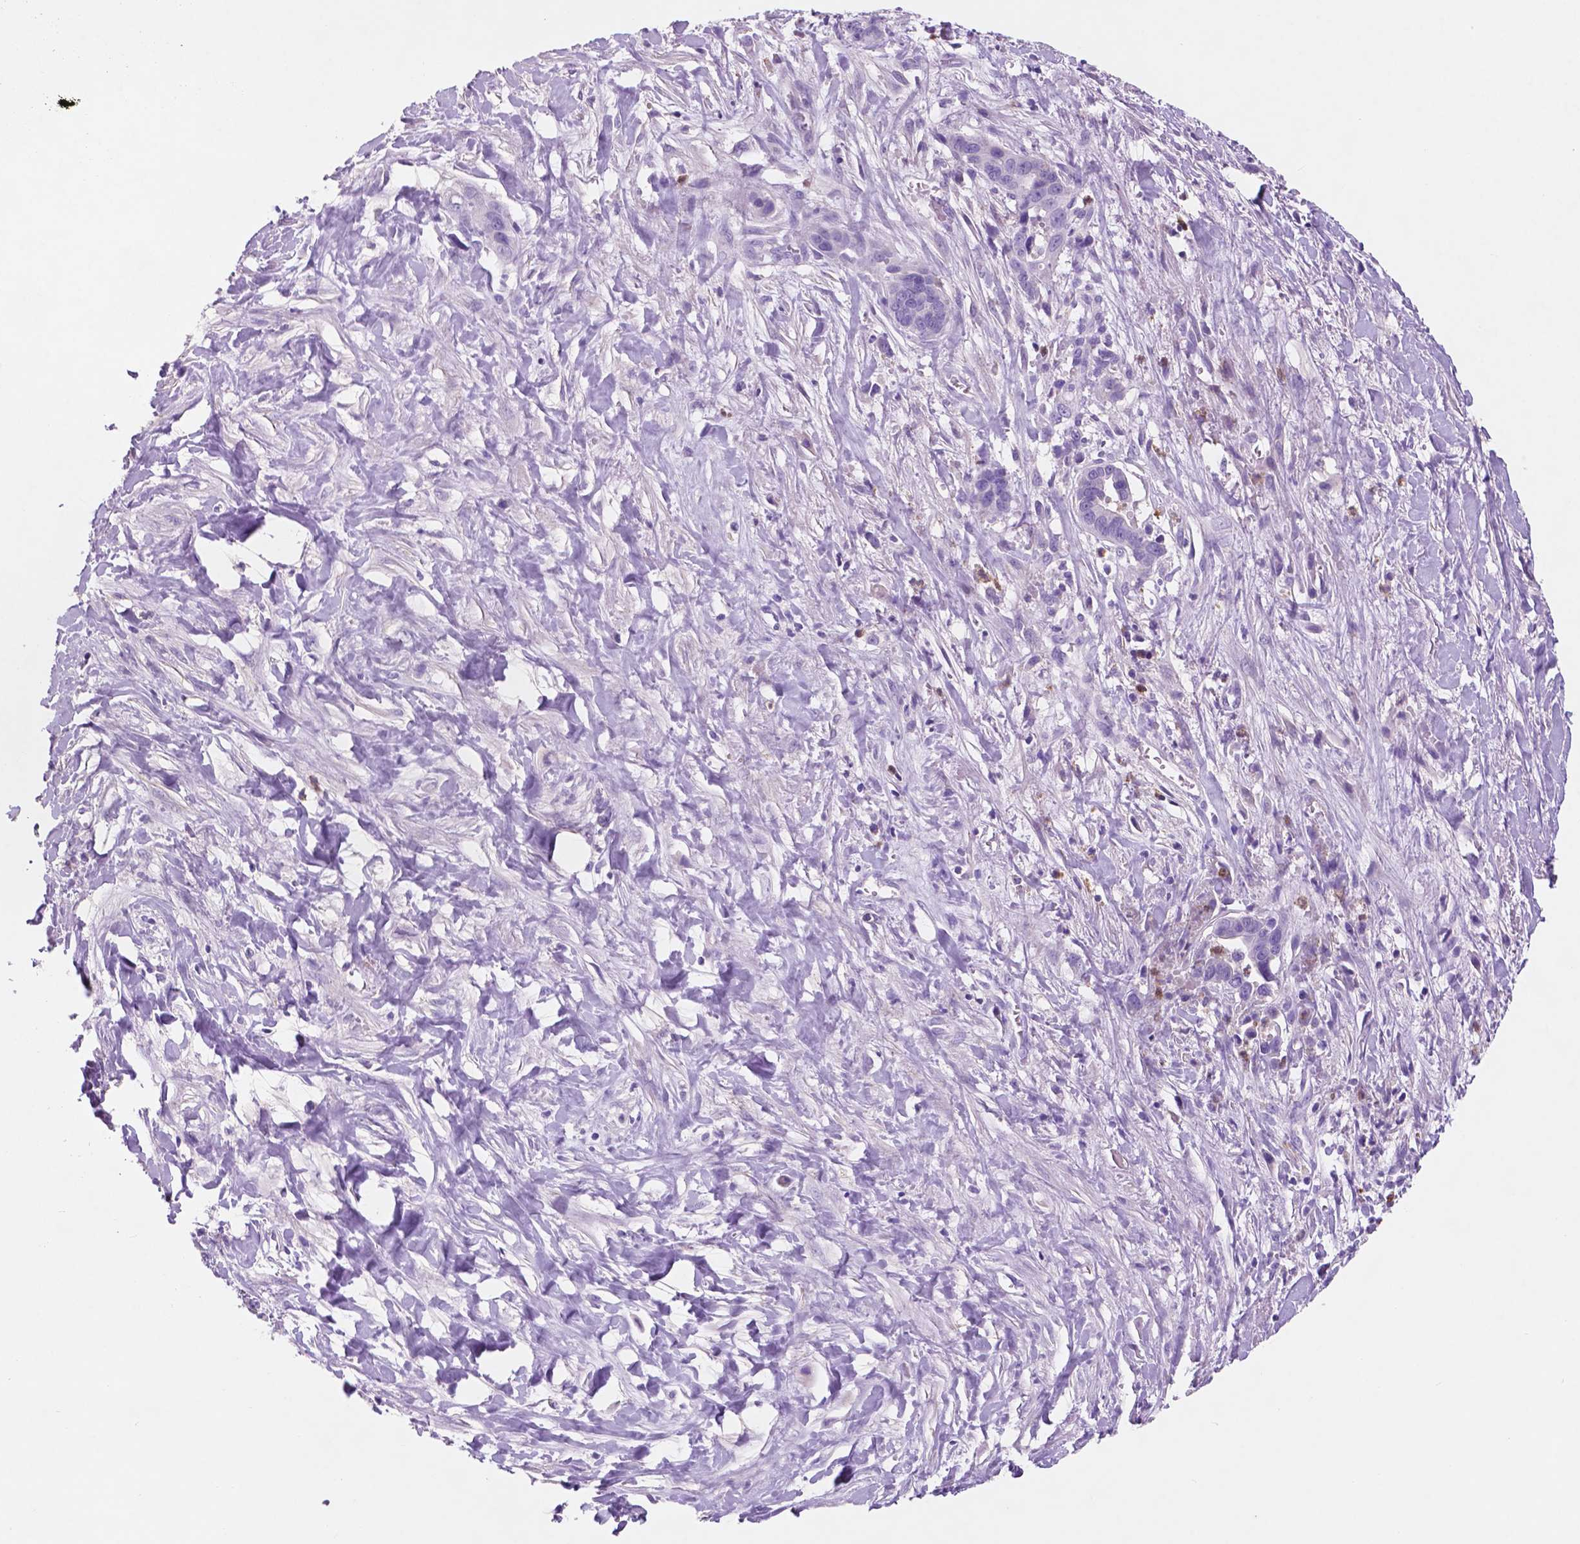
{"staining": {"intensity": "negative", "quantity": "none", "location": "none"}, "tissue": "liver cancer", "cell_type": "Tumor cells", "image_type": "cancer", "snomed": [{"axis": "morphology", "description": "Cholangiocarcinoma"}, {"axis": "topography", "description": "Liver"}], "caption": "Immunohistochemical staining of human liver cholangiocarcinoma reveals no significant positivity in tumor cells.", "gene": "CUZD1", "patient": {"sex": "female", "age": 79}}